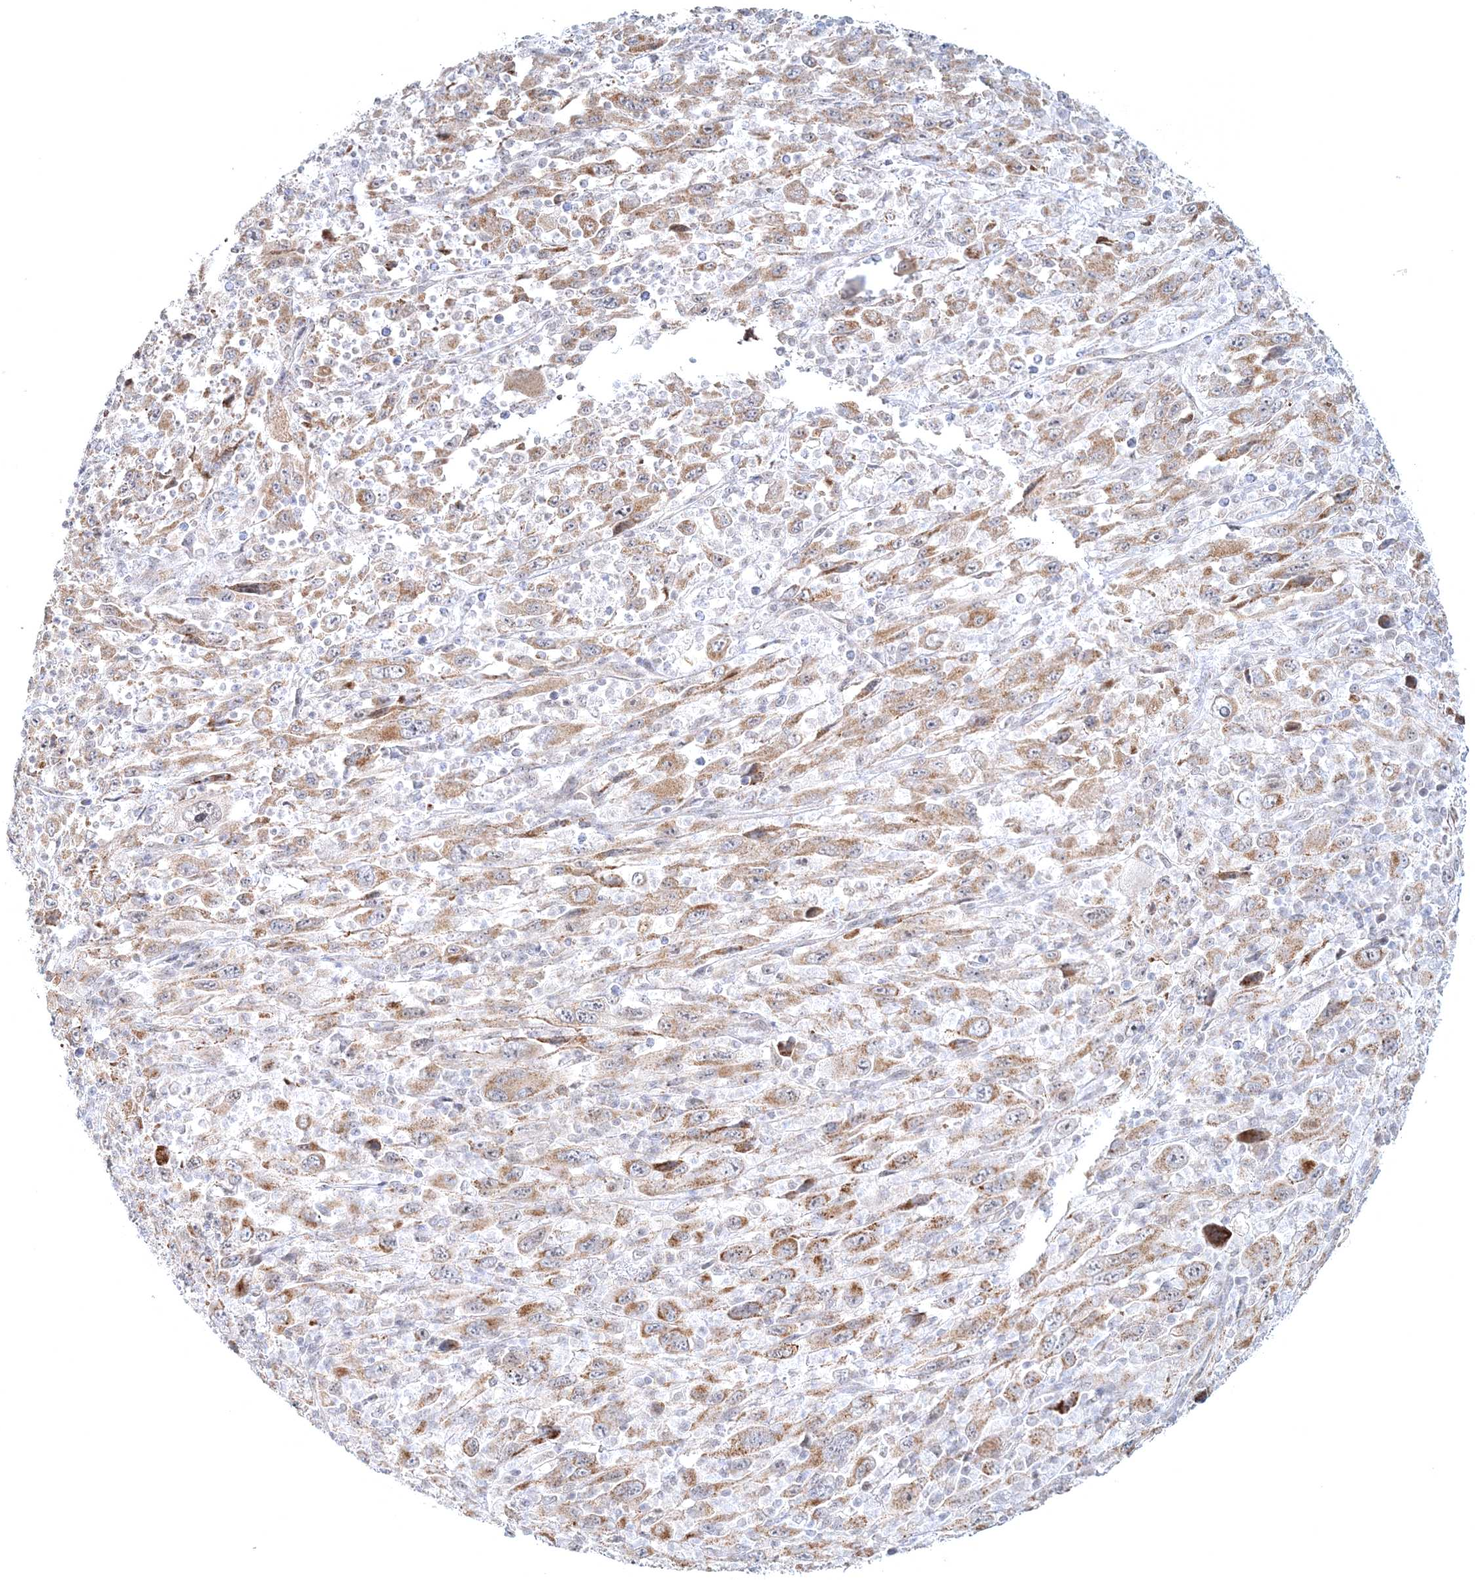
{"staining": {"intensity": "weak", "quantity": ">75%", "location": "cytoplasmic/membranous"}, "tissue": "melanoma", "cell_type": "Tumor cells", "image_type": "cancer", "snomed": [{"axis": "morphology", "description": "Malignant melanoma, Metastatic site"}, {"axis": "topography", "description": "Skin"}], "caption": "Malignant melanoma (metastatic site) stained with immunohistochemistry (IHC) displays weak cytoplasmic/membranous staining in approximately >75% of tumor cells.", "gene": "RNF150", "patient": {"sex": "female", "age": 56}}